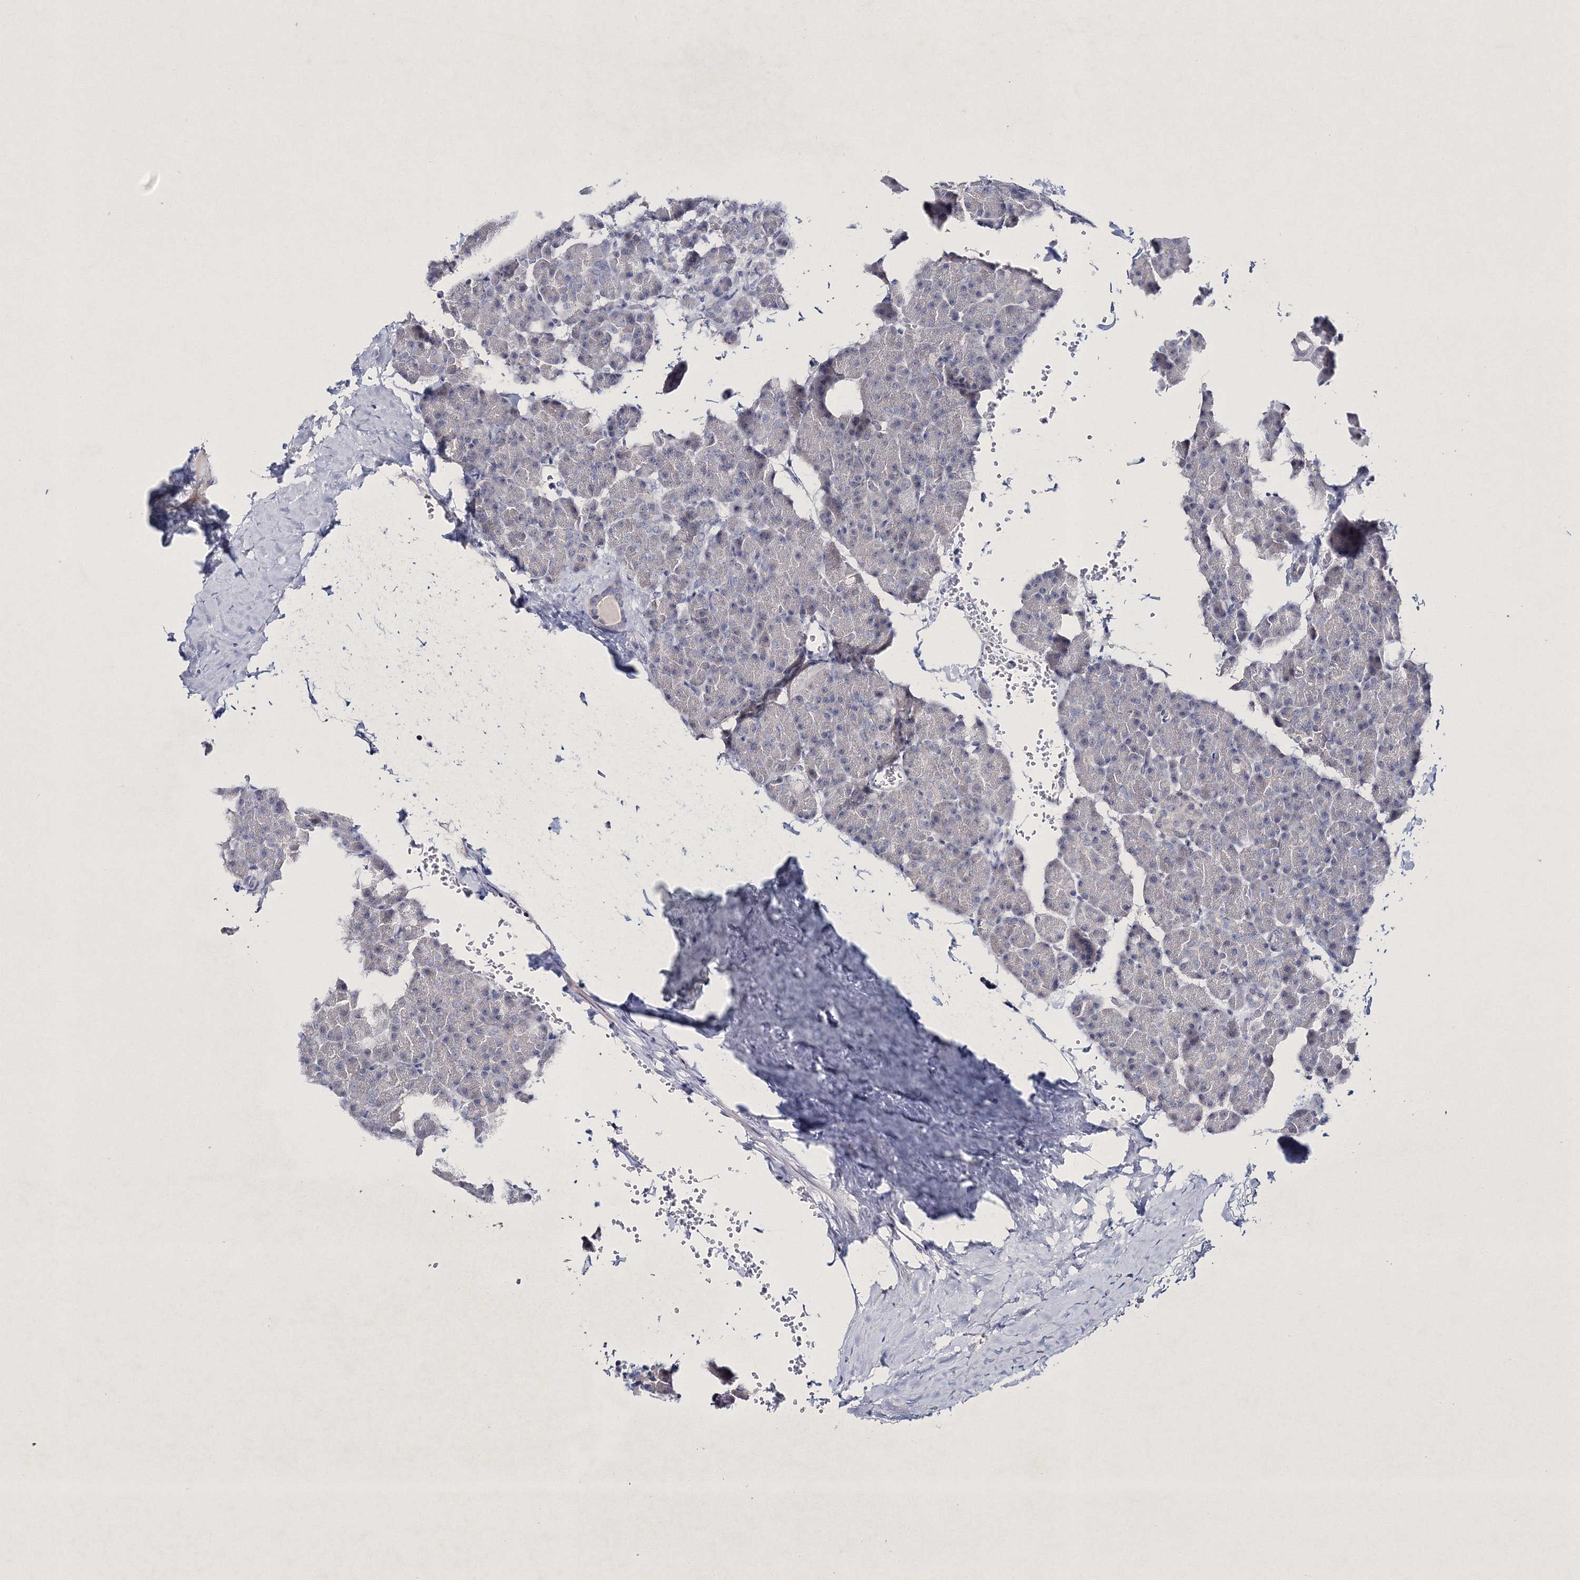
{"staining": {"intensity": "negative", "quantity": "none", "location": "none"}, "tissue": "pancreas", "cell_type": "Exocrine glandular cells", "image_type": "normal", "snomed": [{"axis": "morphology", "description": "Normal tissue, NOS"}, {"axis": "topography", "description": "Pancreas"}], "caption": "Immunohistochemistry image of unremarkable pancreas: human pancreas stained with DAB demonstrates no significant protein expression in exocrine glandular cells.", "gene": "NEU4", "patient": {"sex": "female", "age": 35}}